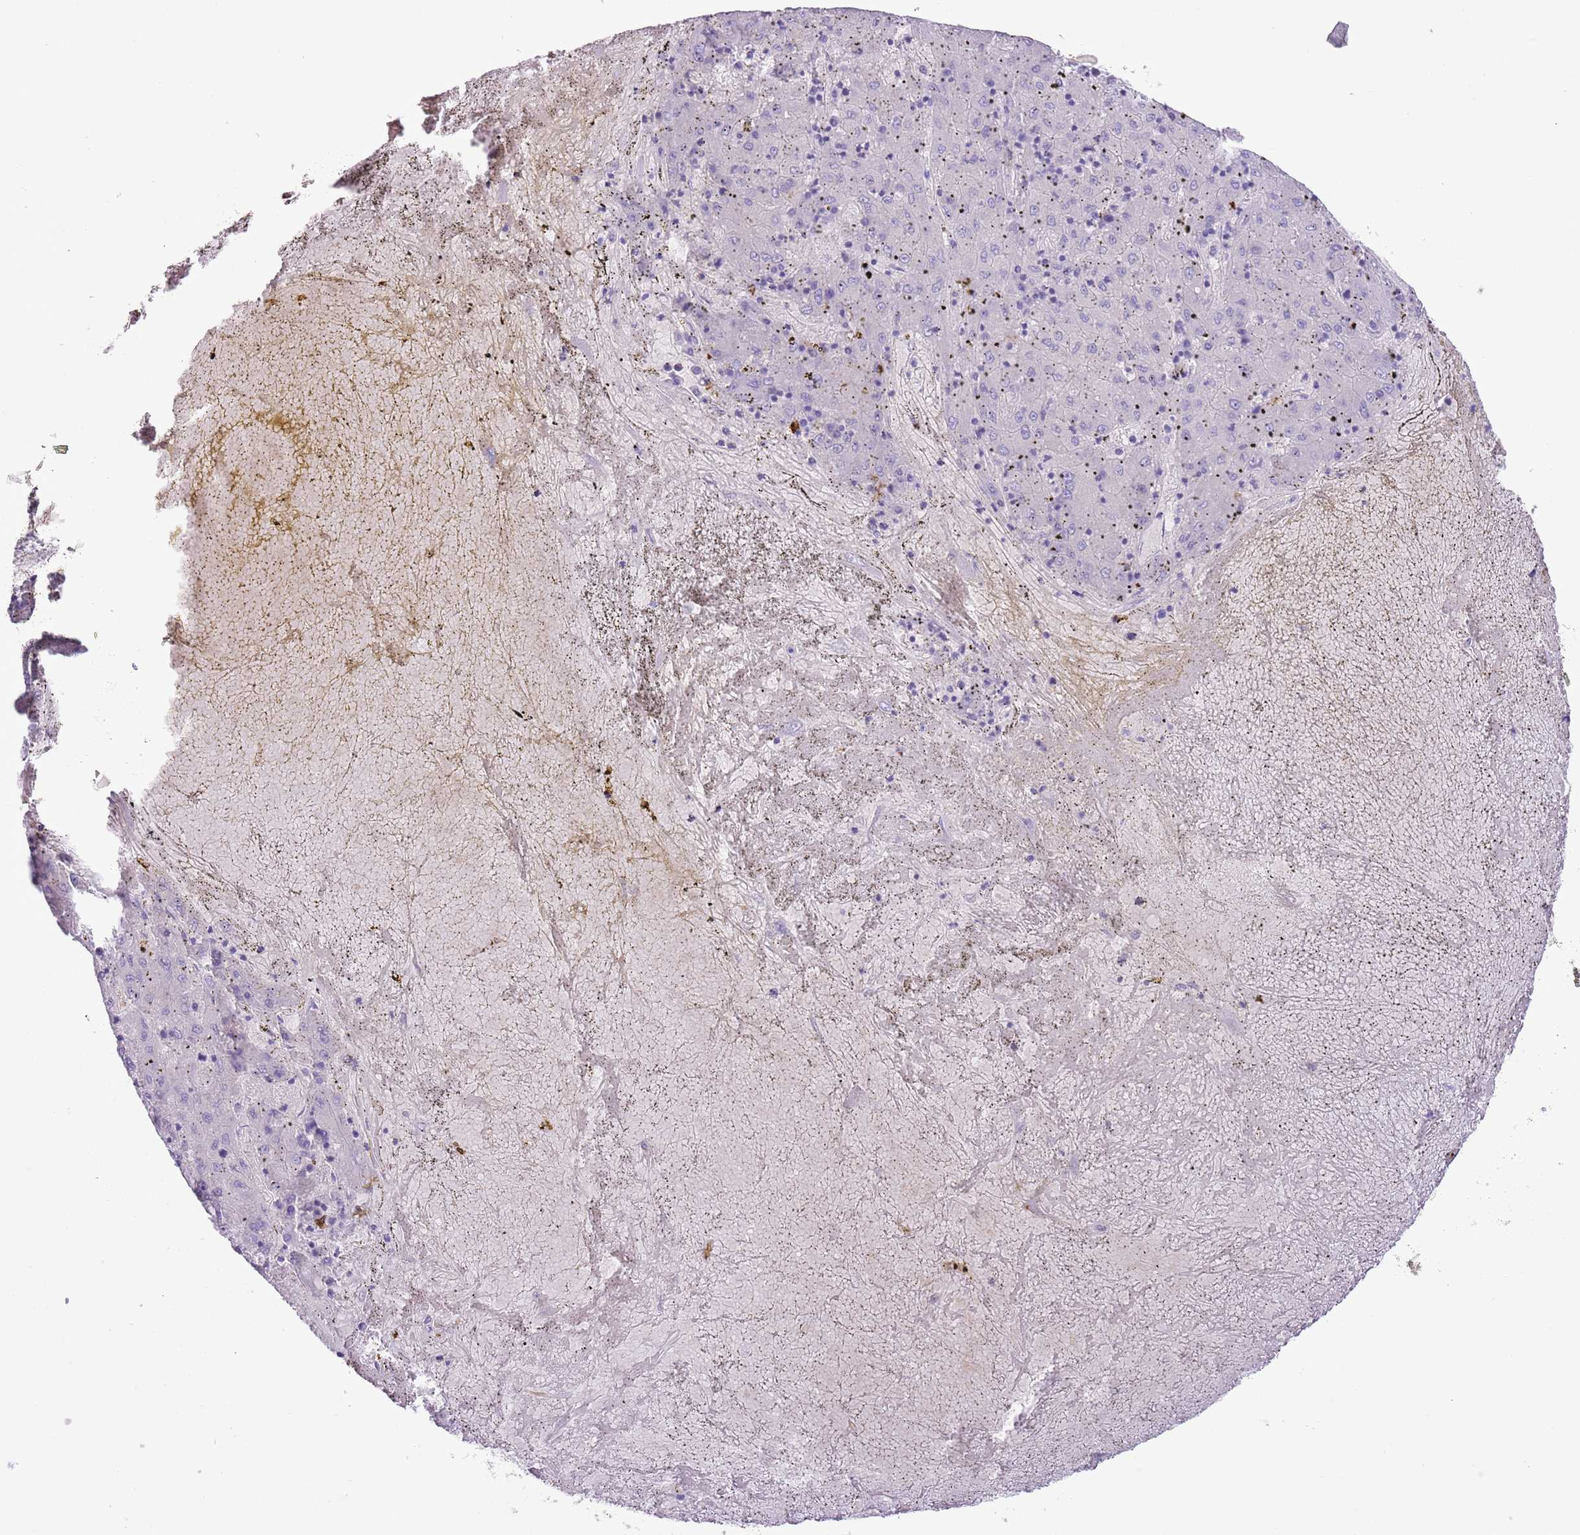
{"staining": {"intensity": "negative", "quantity": "none", "location": "none"}, "tissue": "liver cancer", "cell_type": "Tumor cells", "image_type": "cancer", "snomed": [{"axis": "morphology", "description": "Carcinoma, Hepatocellular, NOS"}, {"axis": "topography", "description": "Liver"}], "caption": "This is a micrograph of immunohistochemistry staining of hepatocellular carcinoma (liver), which shows no expression in tumor cells. The staining was performed using DAB to visualize the protein expression in brown, while the nuclei were stained in blue with hematoxylin (Magnification: 20x).", "gene": "SLC7A14", "patient": {"sex": "male", "age": 72}}